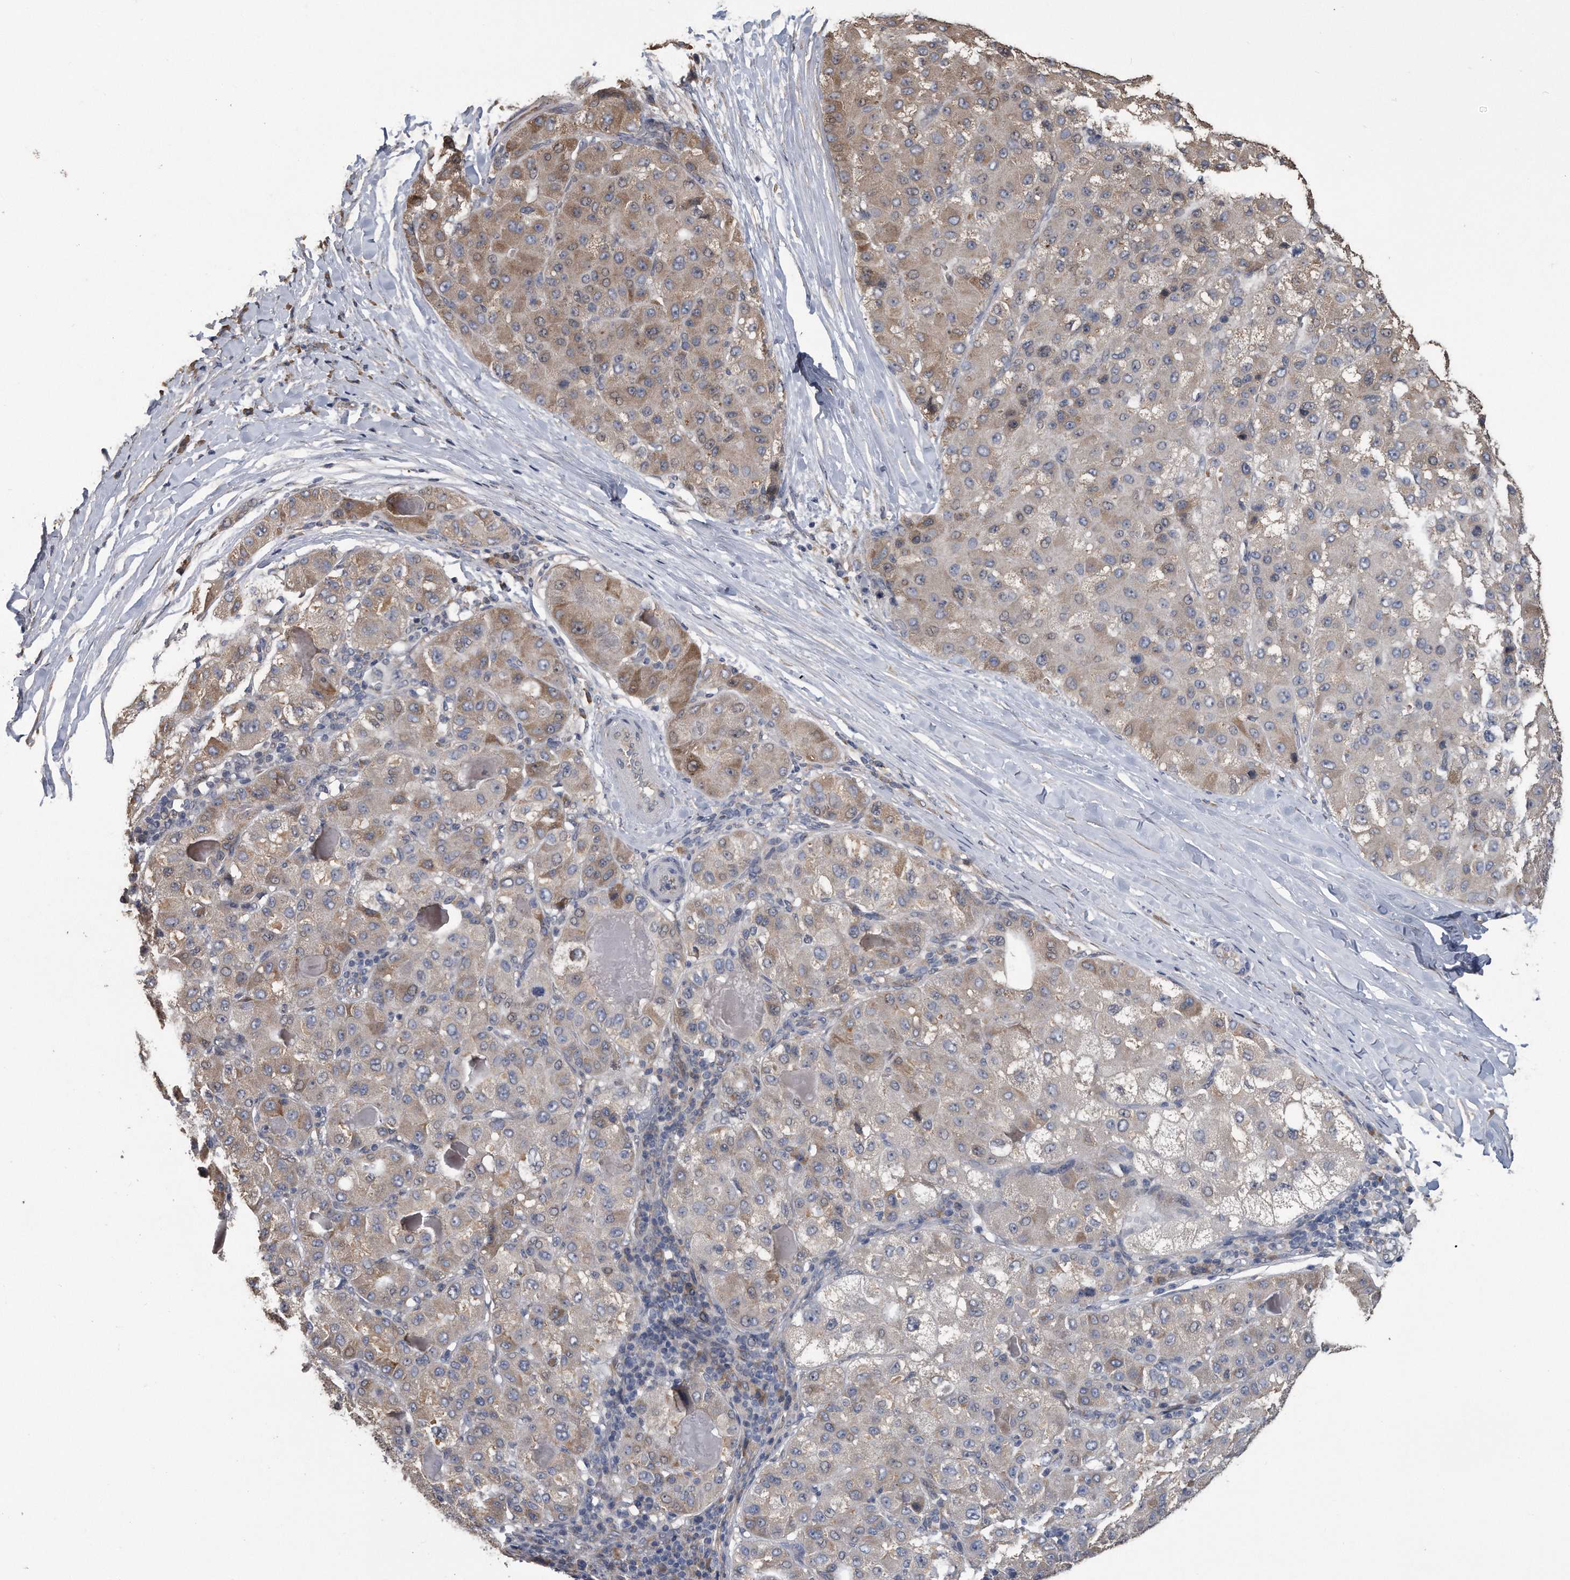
{"staining": {"intensity": "weak", "quantity": "25%-75%", "location": "cytoplasmic/membranous"}, "tissue": "liver cancer", "cell_type": "Tumor cells", "image_type": "cancer", "snomed": [{"axis": "morphology", "description": "Carcinoma, Hepatocellular, NOS"}, {"axis": "topography", "description": "Liver"}], "caption": "Liver cancer (hepatocellular carcinoma) stained with DAB IHC displays low levels of weak cytoplasmic/membranous expression in about 25%-75% of tumor cells. (brown staining indicates protein expression, while blue staining denotes nuclei).", "gene": "PCLO", "patient": {"sex": "male", "age": 80}}